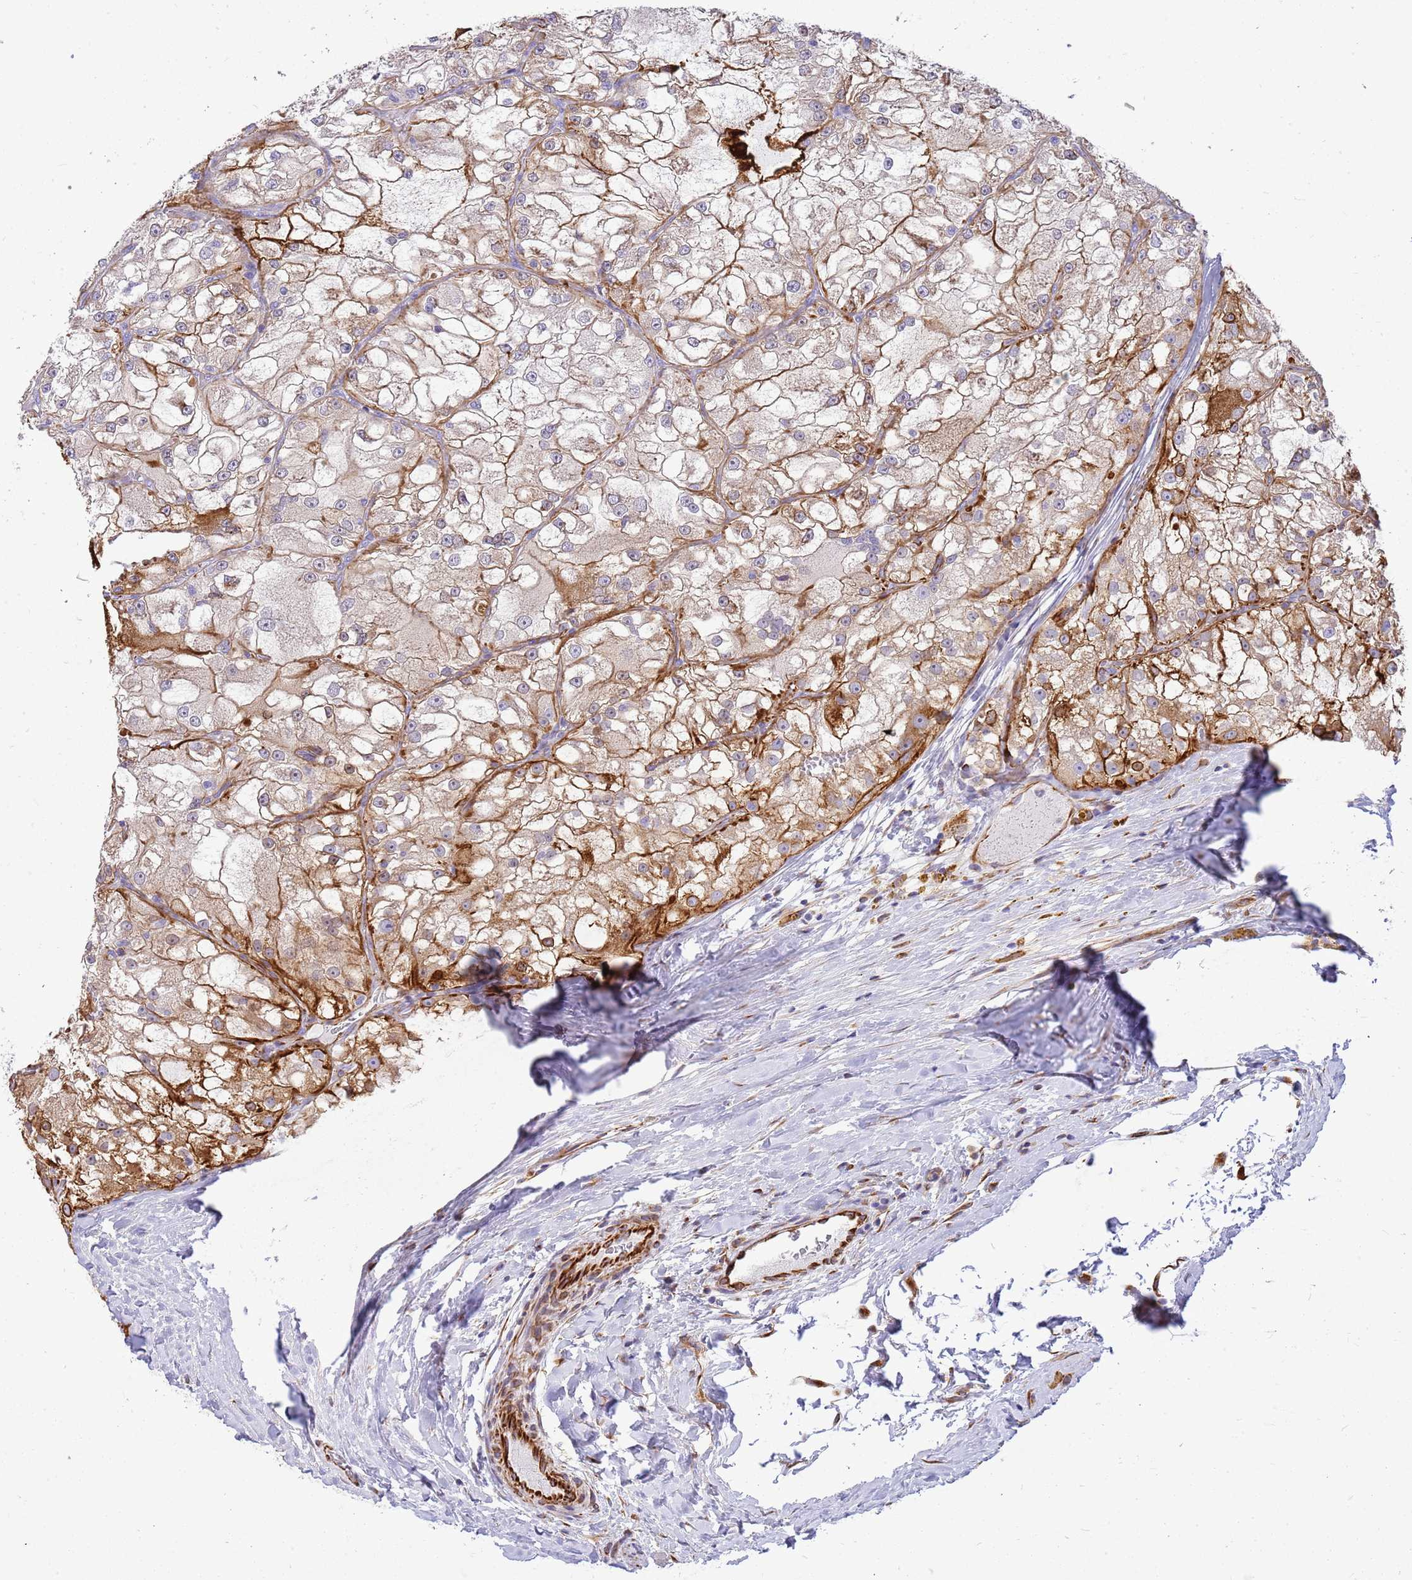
{"staining": {"intensity": "moderate", "quantity": ">75%", "location": "cytoplasmic/membranous"}, "tissue": "renal cancer", "cell_type": "Tumor cells", "image_type": "cancer", "snomed": [{"axis": "morphology", "description": "Adenocarcinoma, NOS"}, {"axis": "topography", "description": "Kidney"}], "caption": "Immunohistochemistry histopathology image of adenocarcinoma (renal) stained for a protein (brown), which exhibits medium levels of moderate cytoplasmic/membranous staining in approximately >75% of tumor cells.", "gene": "ZDHHC1", "patient": {"sex": "female", "age": 72}}